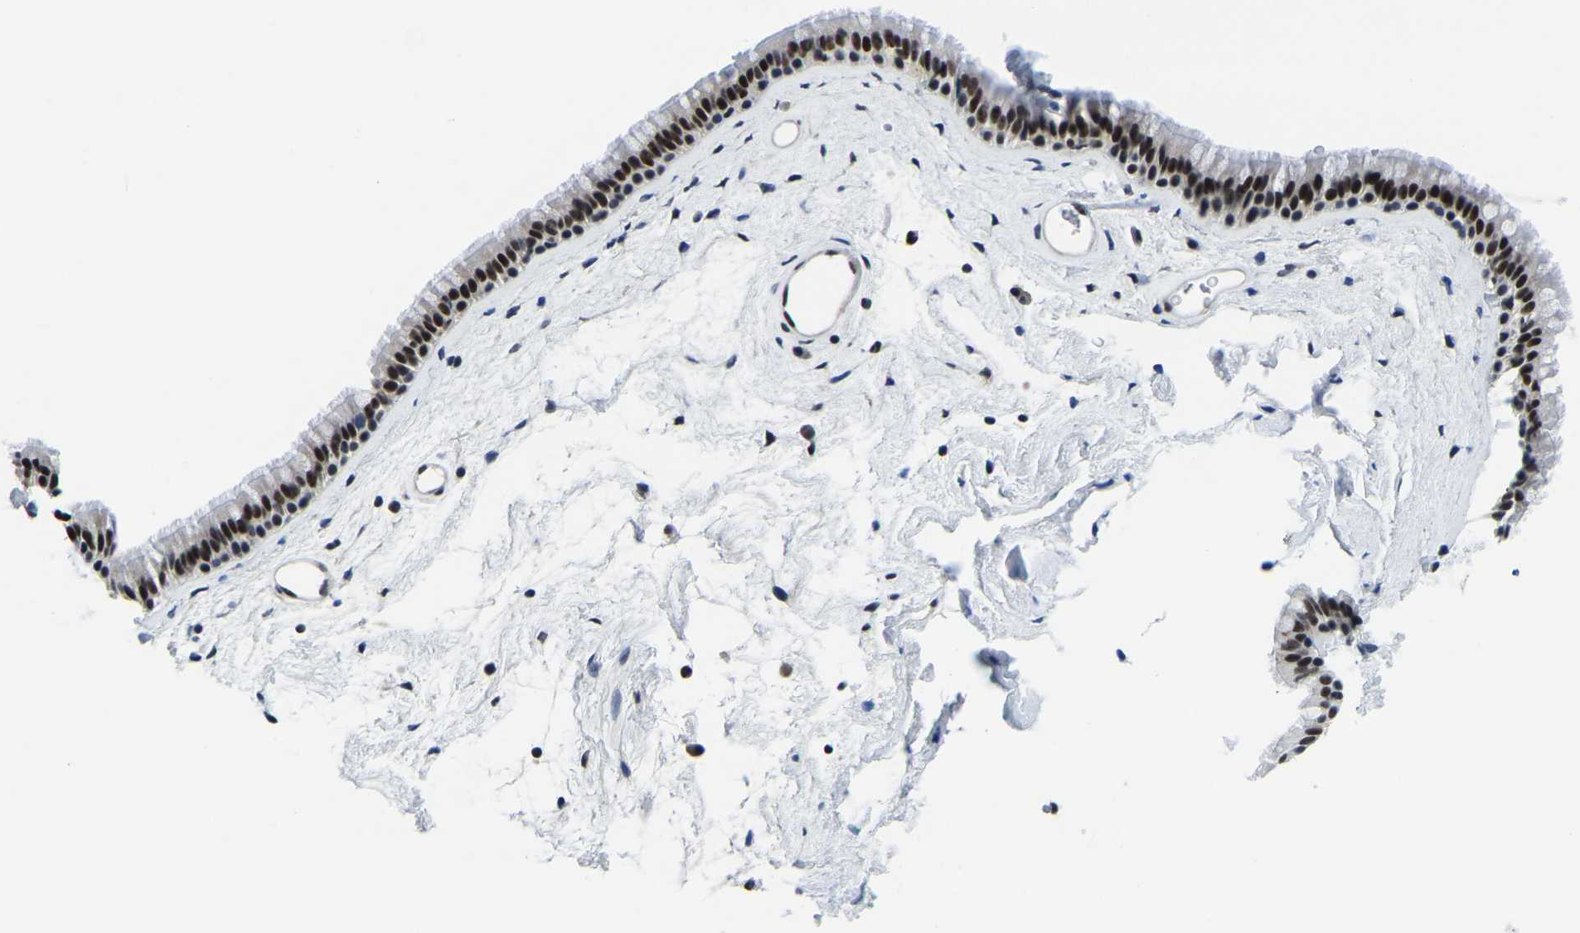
{"staining": {"intensity": "strong", "quantity": "25%-75%", "location": "nuclear"}, "tissue": "nasopharynx", "cell_type": "Respiratory epithelial cells", "image_type": "normal", "snomed": [{"axis": "morphology", "description": "Normal tissue, NOS"}, {"axis": "morphology", "description": "Inflammation, NOS"}, {"axis": "topography", "description": "Nasopharynx"}], "caption": "Protein expression by immunohistochemistry (IHC) reveals strong nuclear expression in approximately 25%-75% of respiratory epithelial cells in normal nasopharynx.", "gene": "POLDIP3", "patient": {"sex": "male", "age": 48}}